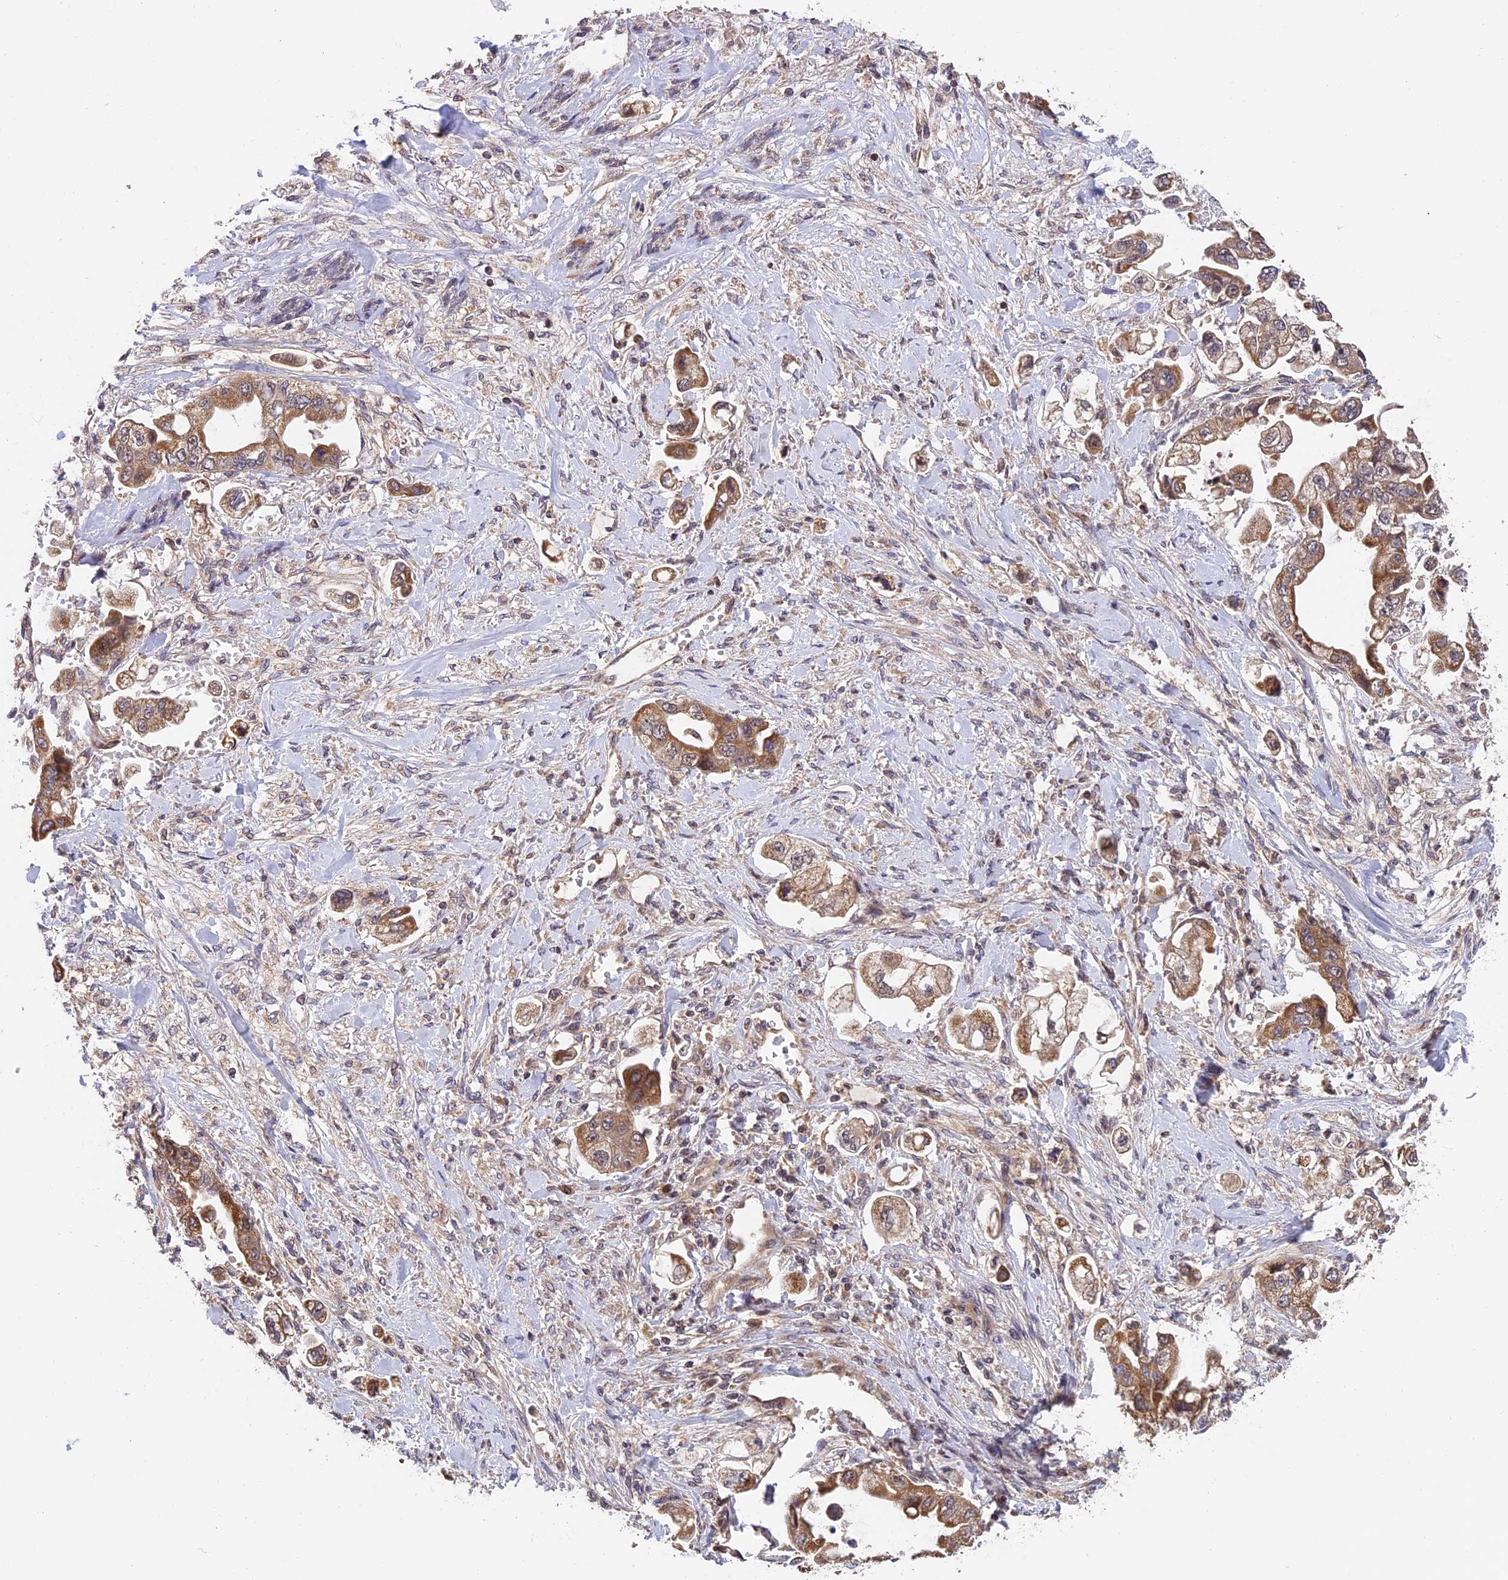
{"staining": {"intensity": "moderate", "quantity": ">75%", "location": "cytoplasmic/membranous"}, "tissue": "stomach cancer", "cell_type": "Tumor cells", "image_type": "cancer", "snomed": [{"axis": "morphology", "description": "Adenocarcinoma, NOS"}, {"axis": "topography", "description": "Stomach"}], "caption": "A photomicrograph of human stomach adenocarcinoma stained for a protein exhibits moderate cytoplasmic/membranous brown staining in tumor cells.", "gene": "MNS1", "patient": {"sex": "male", "age": 62}}